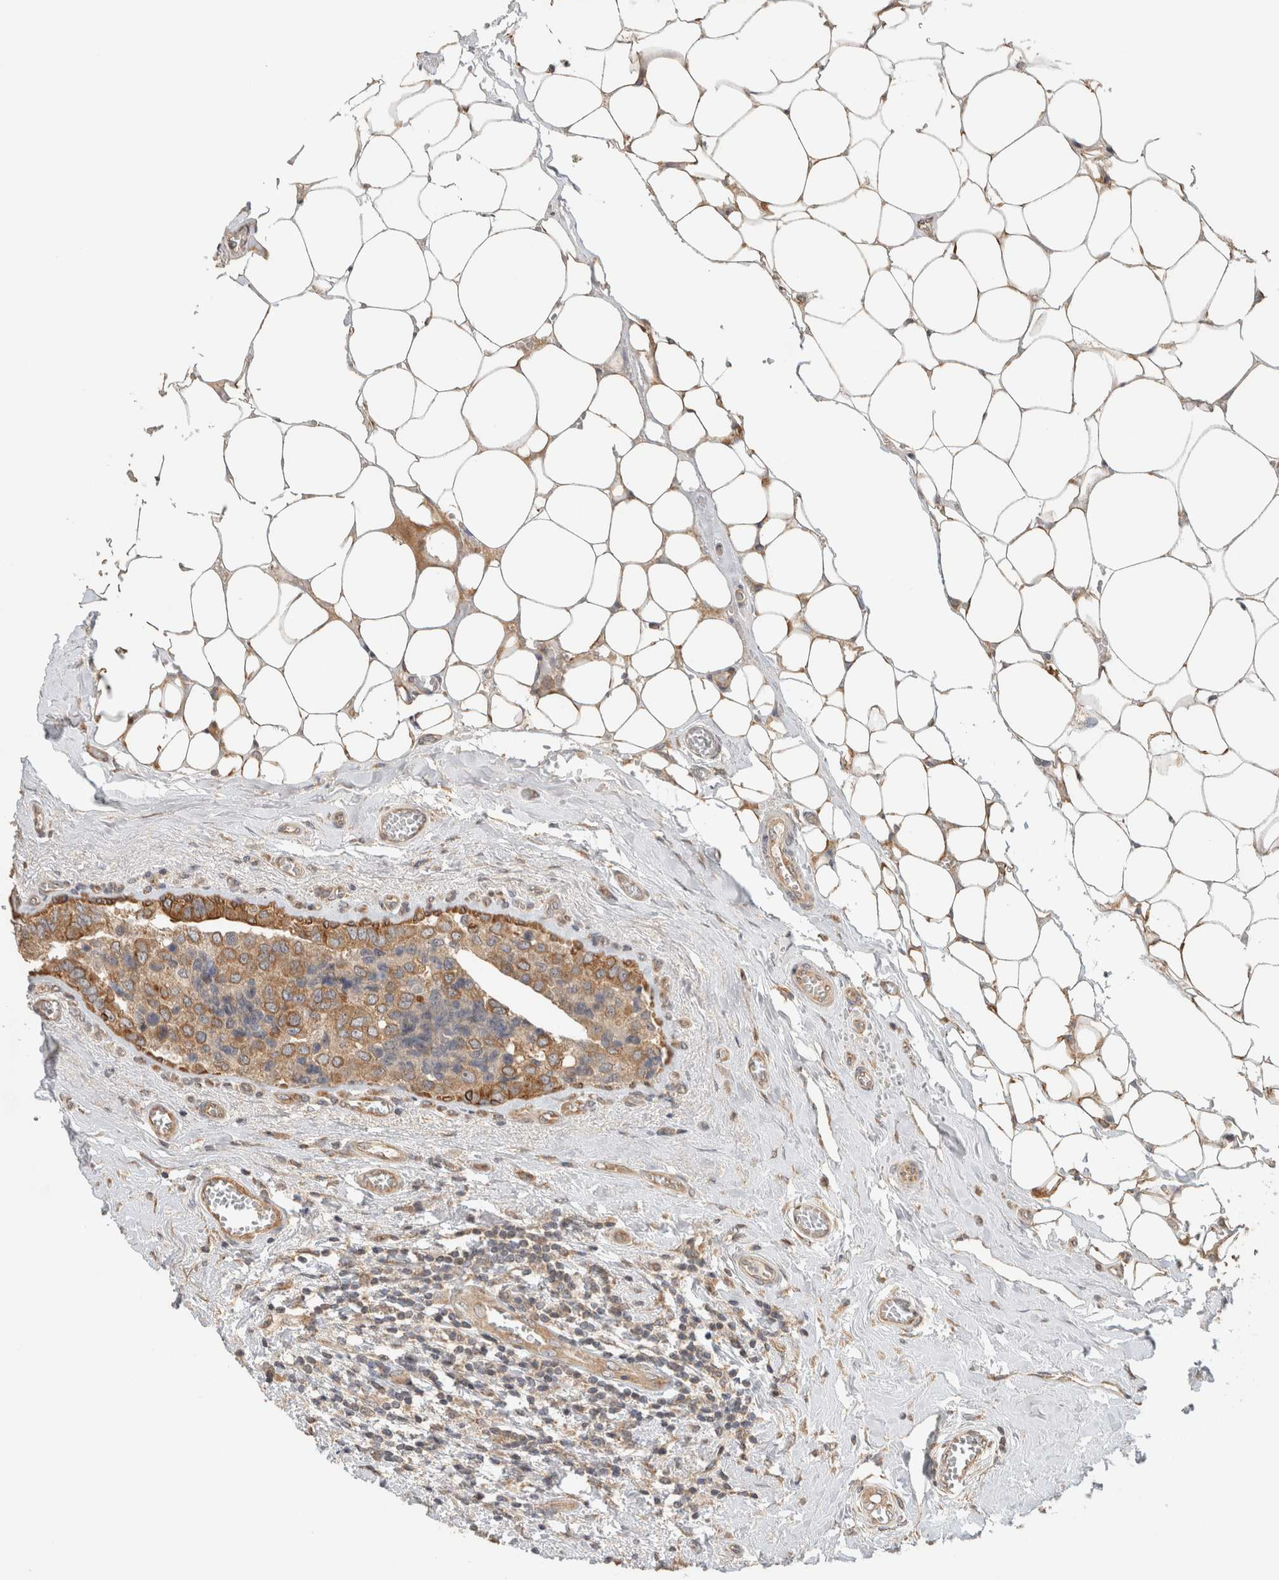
{"staining": {"intensity": "moderate", "quantity": ">75%", "location": "cytoplasmic/membranous"}, "tissue": "breast cancer", "cell_type": "Tumor cells", "image_type": "cancer", "snomed": [{"axis": "morphology", "description": "Normal tissue, NOS"}, {"axis": "morphology", "description": "Duct carcinoma"}, {"axis": "topography", "description": "Breast"}], "caption": "Protein expression by IHC demonstrates moderate cytoplasmic/membranous positivity in about >75% of tumor cells in breast infiltrating ductal carcinoma. (IHC, brightfield microscopy, high magnification).", "gene": "PUM1", "patient": {"sex": "female", "age": 43}}